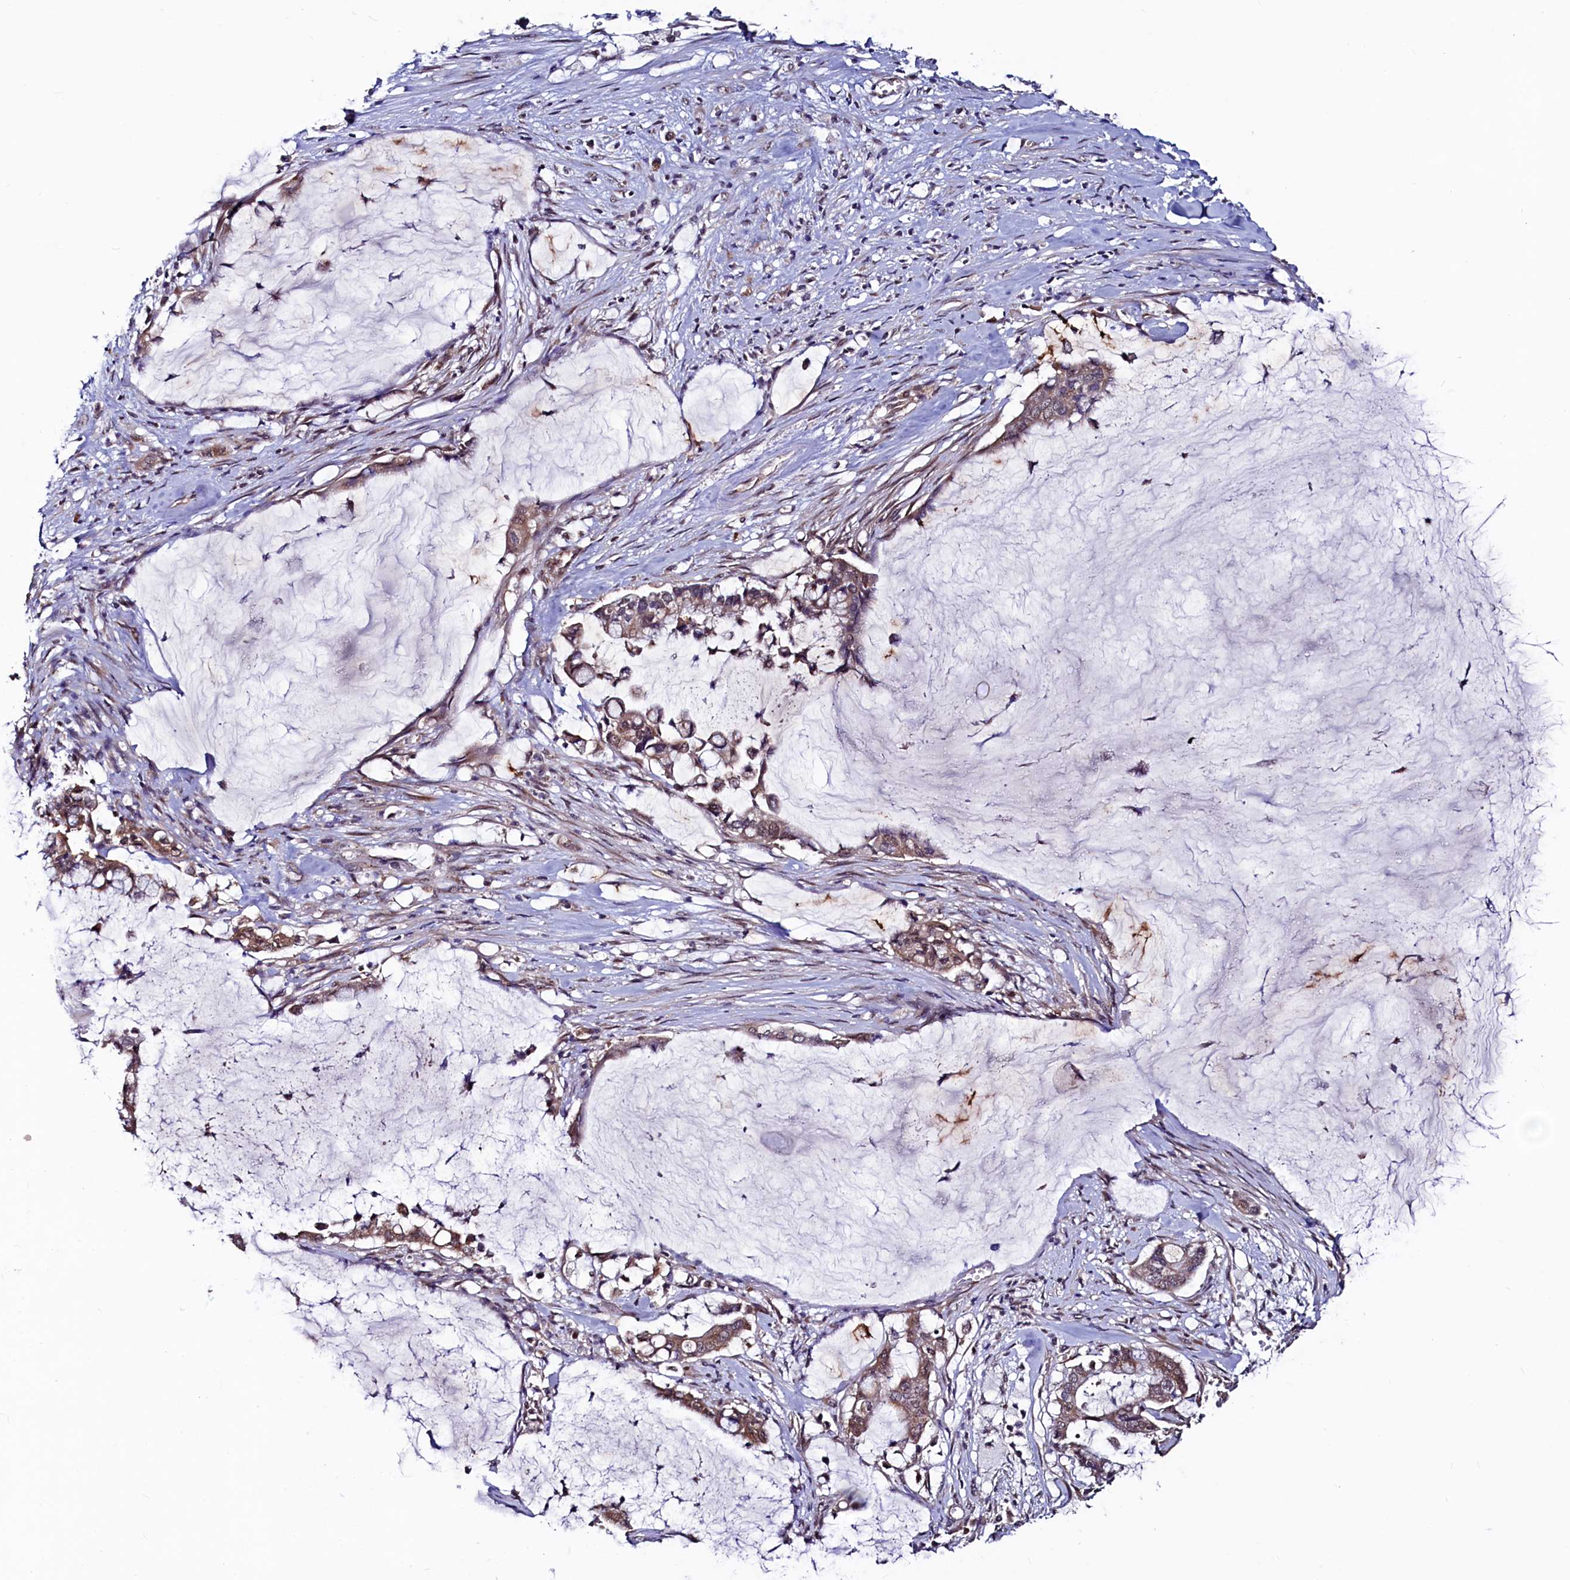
{"staining": {"intensity": "moderate", "quantity": ">75%", "location": "cytoplasmic/membranous"}, "tissue": "pancreatic cancer", "cell_type": "Tumor cells", "image_type": "cancer", "snomed": [{"axis": "morphology", "description": "Adenocarcinoma, NOS"}, {"axis": "topography", "description": "Pancreas"}], "caption": "Immunohistochemistry (IHC) micrograph of human pancreatic cancer stained for a protein (brown), which demonstrates medium levels of moderate cytoplasmic/membranous positivity in about >75% of tumor cells.", "gene": "SEC24C", "patient": {"sex": "male", "age": 41}}